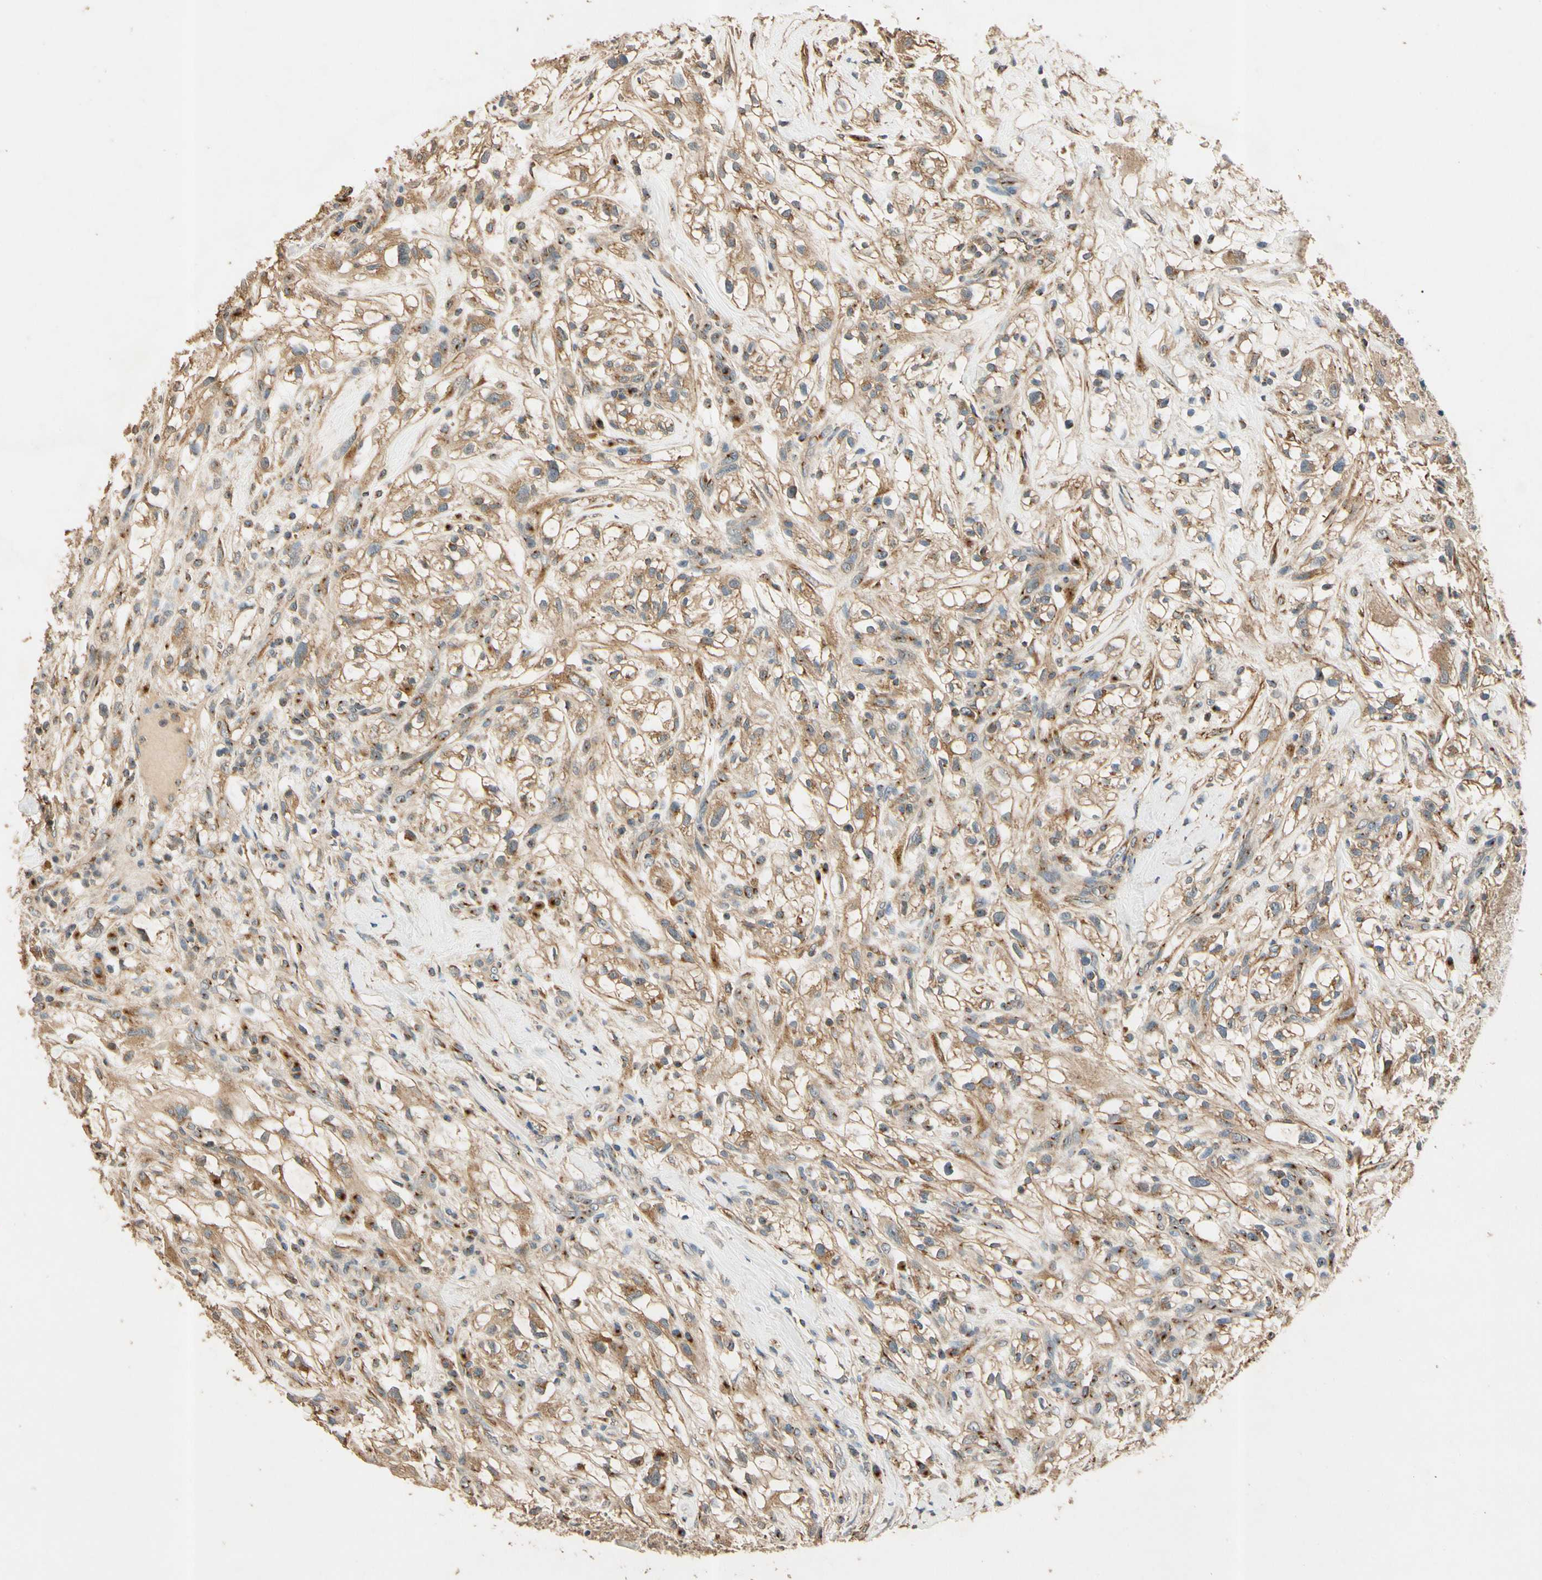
{"staining": {"intensity": "moderate", "quantity": ">75%", "location": "cytoplasmic/membranous"}, "tissue": "renal cancer", "cell_type": "Tumor cells", "image_type": "cancer", "snomed": [{"axis": "morphology", "description": "Adenocarcinoma, NOS"}, {"axis": "topography", "description": "Kidney"}], "caption": "DAB (3,3'-diaminobenzidine) immunohistochemical staining of renal adenocarcinoma reveals moderate cytoplasmic/membranous protein positivity in approximately >75% of tumor cells.", "gene": "AKAP9", "patient": {"sex": "female", "age": 60}}